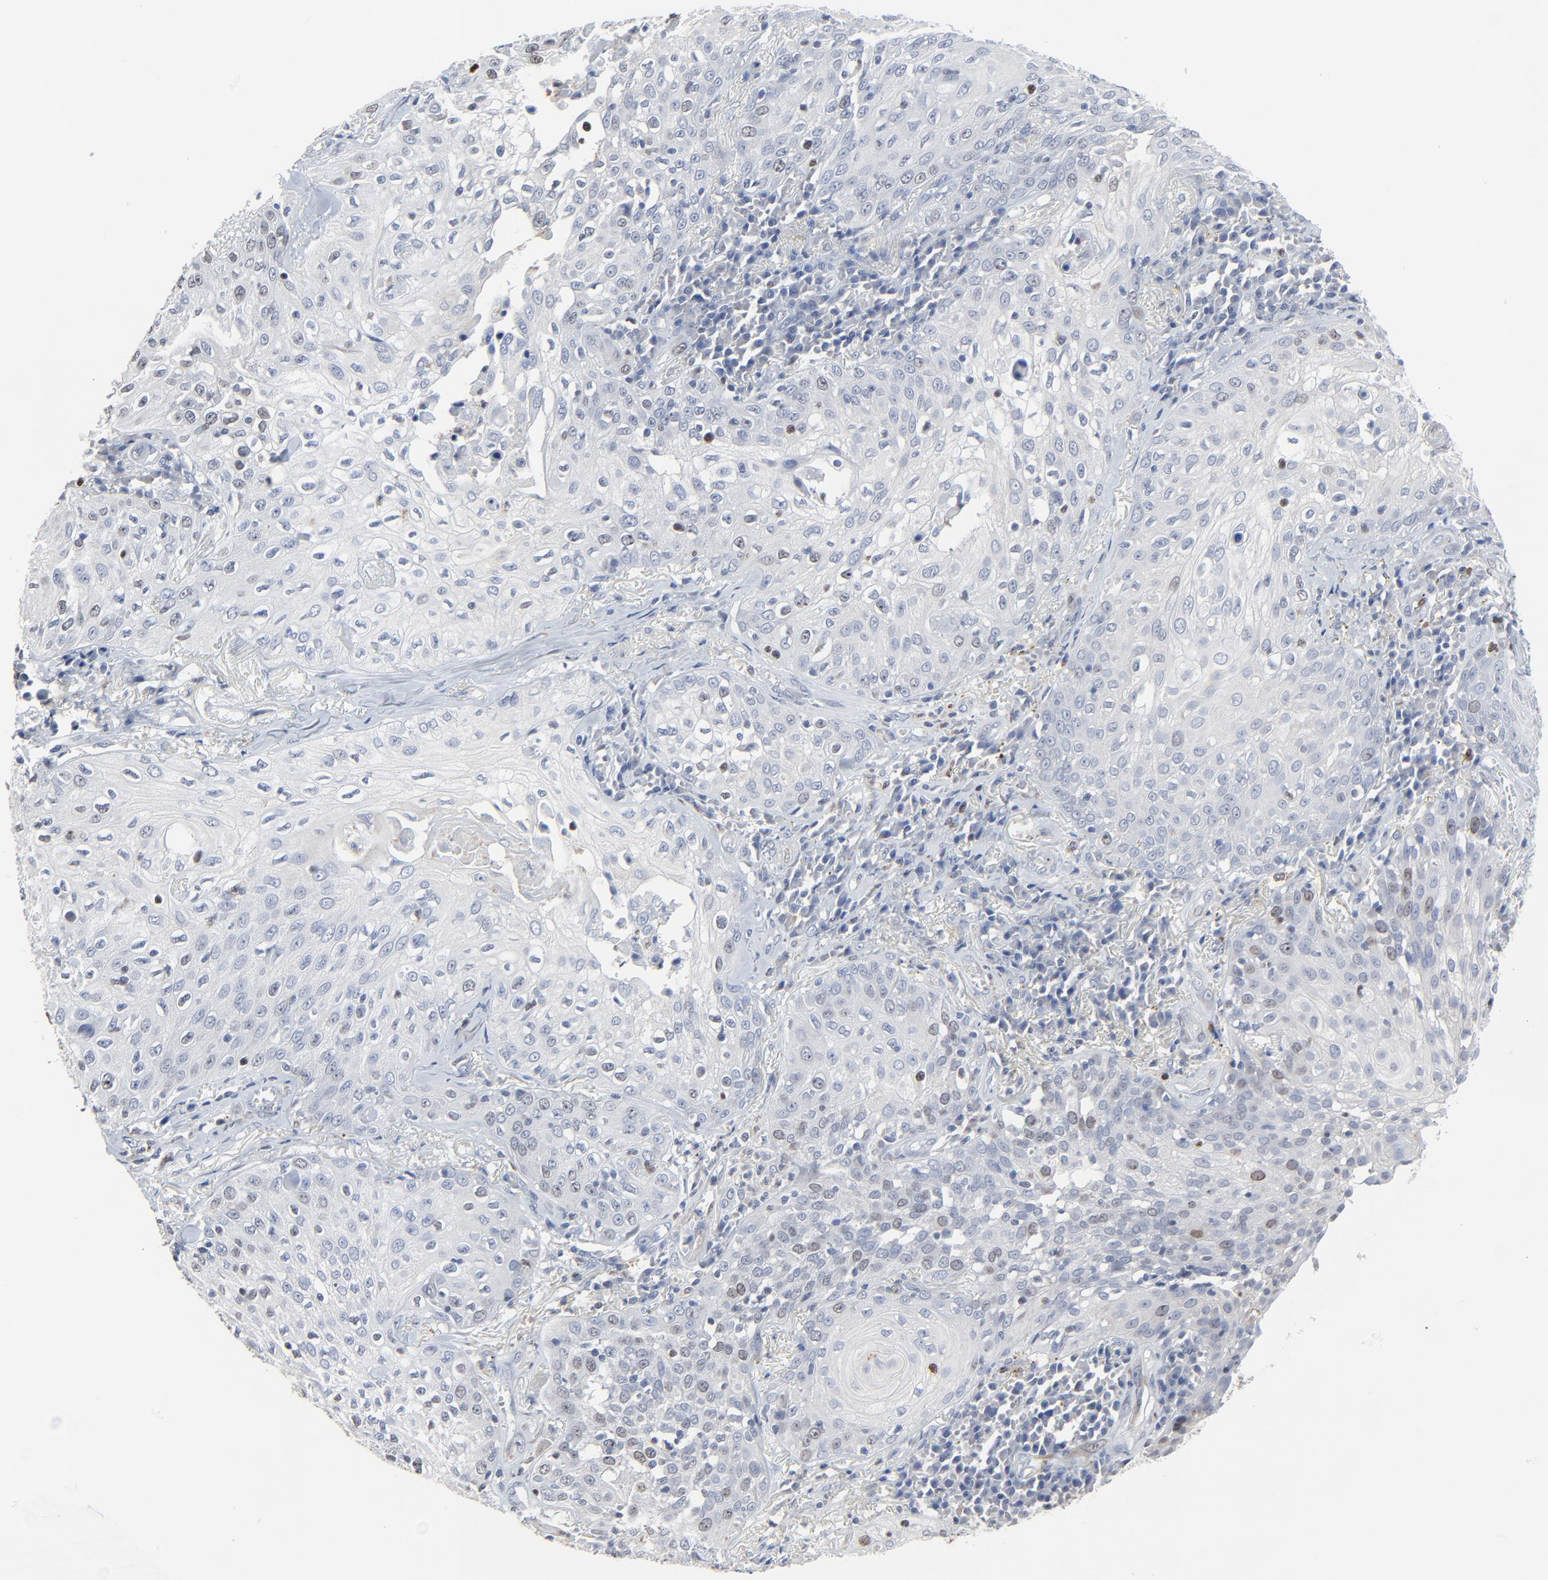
{"staining": {"intensity": "moderate", "quantity": "<25%", "location": "nuclear"}, "tissue": "skin cancer", "cell_type": "Tumor cells", "image_type": "cancer", "snomed": [{"axis": "morphology", "description": "Squamous cell carcinoma, NOS"}, {"axis": "topography", "description": "Skin"}], "caption": "The immunohistochemical stain shows moderate nuclear positivity in tumor cells of skin cancer (squamous cell carcinoma) tissue.", "gene": "BIRC3", "patient": {"sex": "male", "age": 65}}